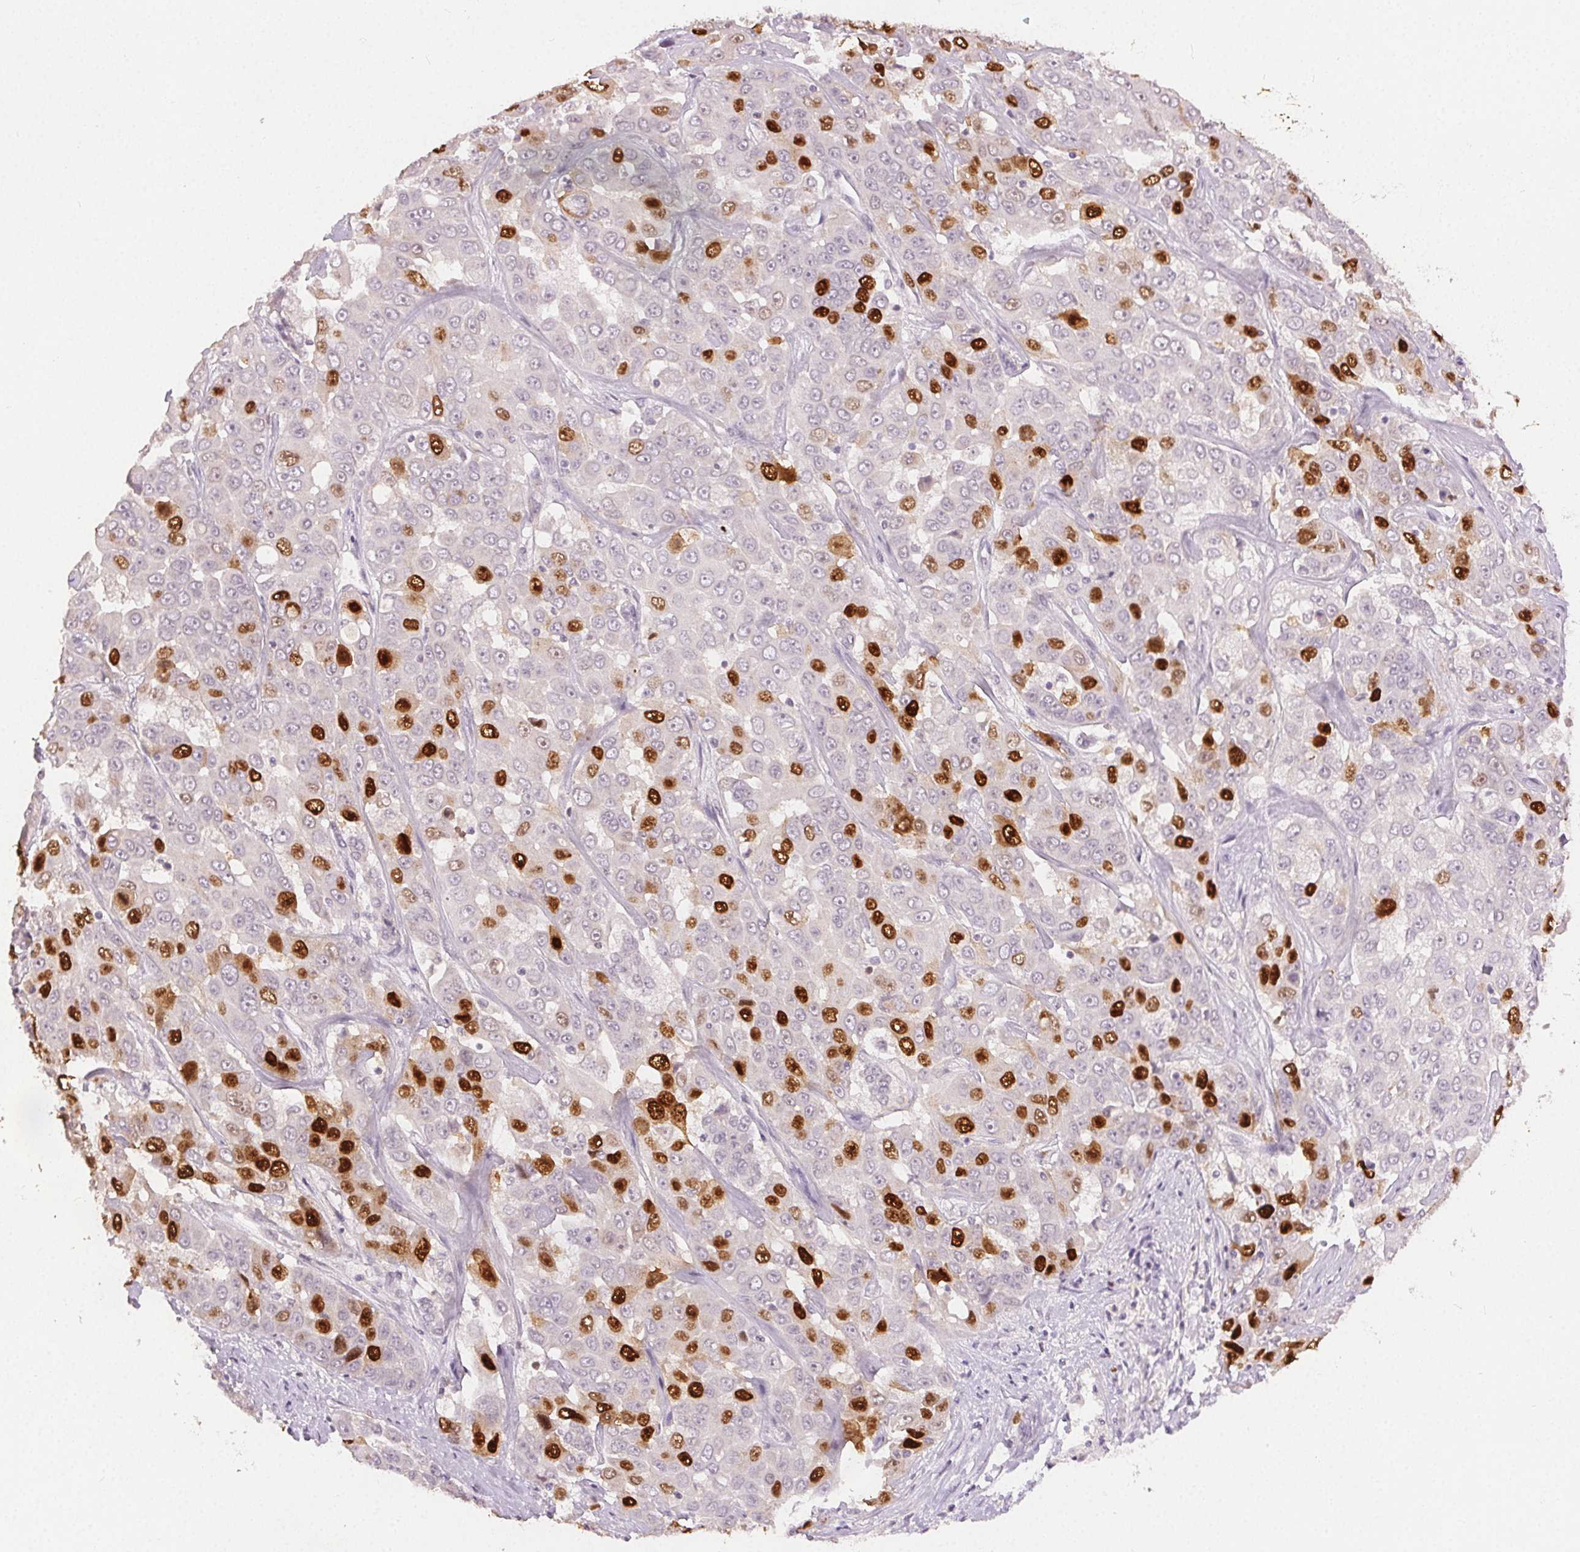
{"staining": {"intensity": "moderate", "quantity": "25%-75%", "location": "nuclear"}, "tissue": "liver cancer", "cell_type": "Tumor cells", "image_type": "cancer", "snomed": [{"axis": "morphology", "description": "Cholangiocarcinoma"}, {"axis": "topography", "description": "Liver"}], "caption": "A photomicrograph of liver cancer stained for a protein reveals moderate nuclear brown staining in tumor cells.", "gene": "ANLN", "patient": {"sex": "female", "age": 52}}